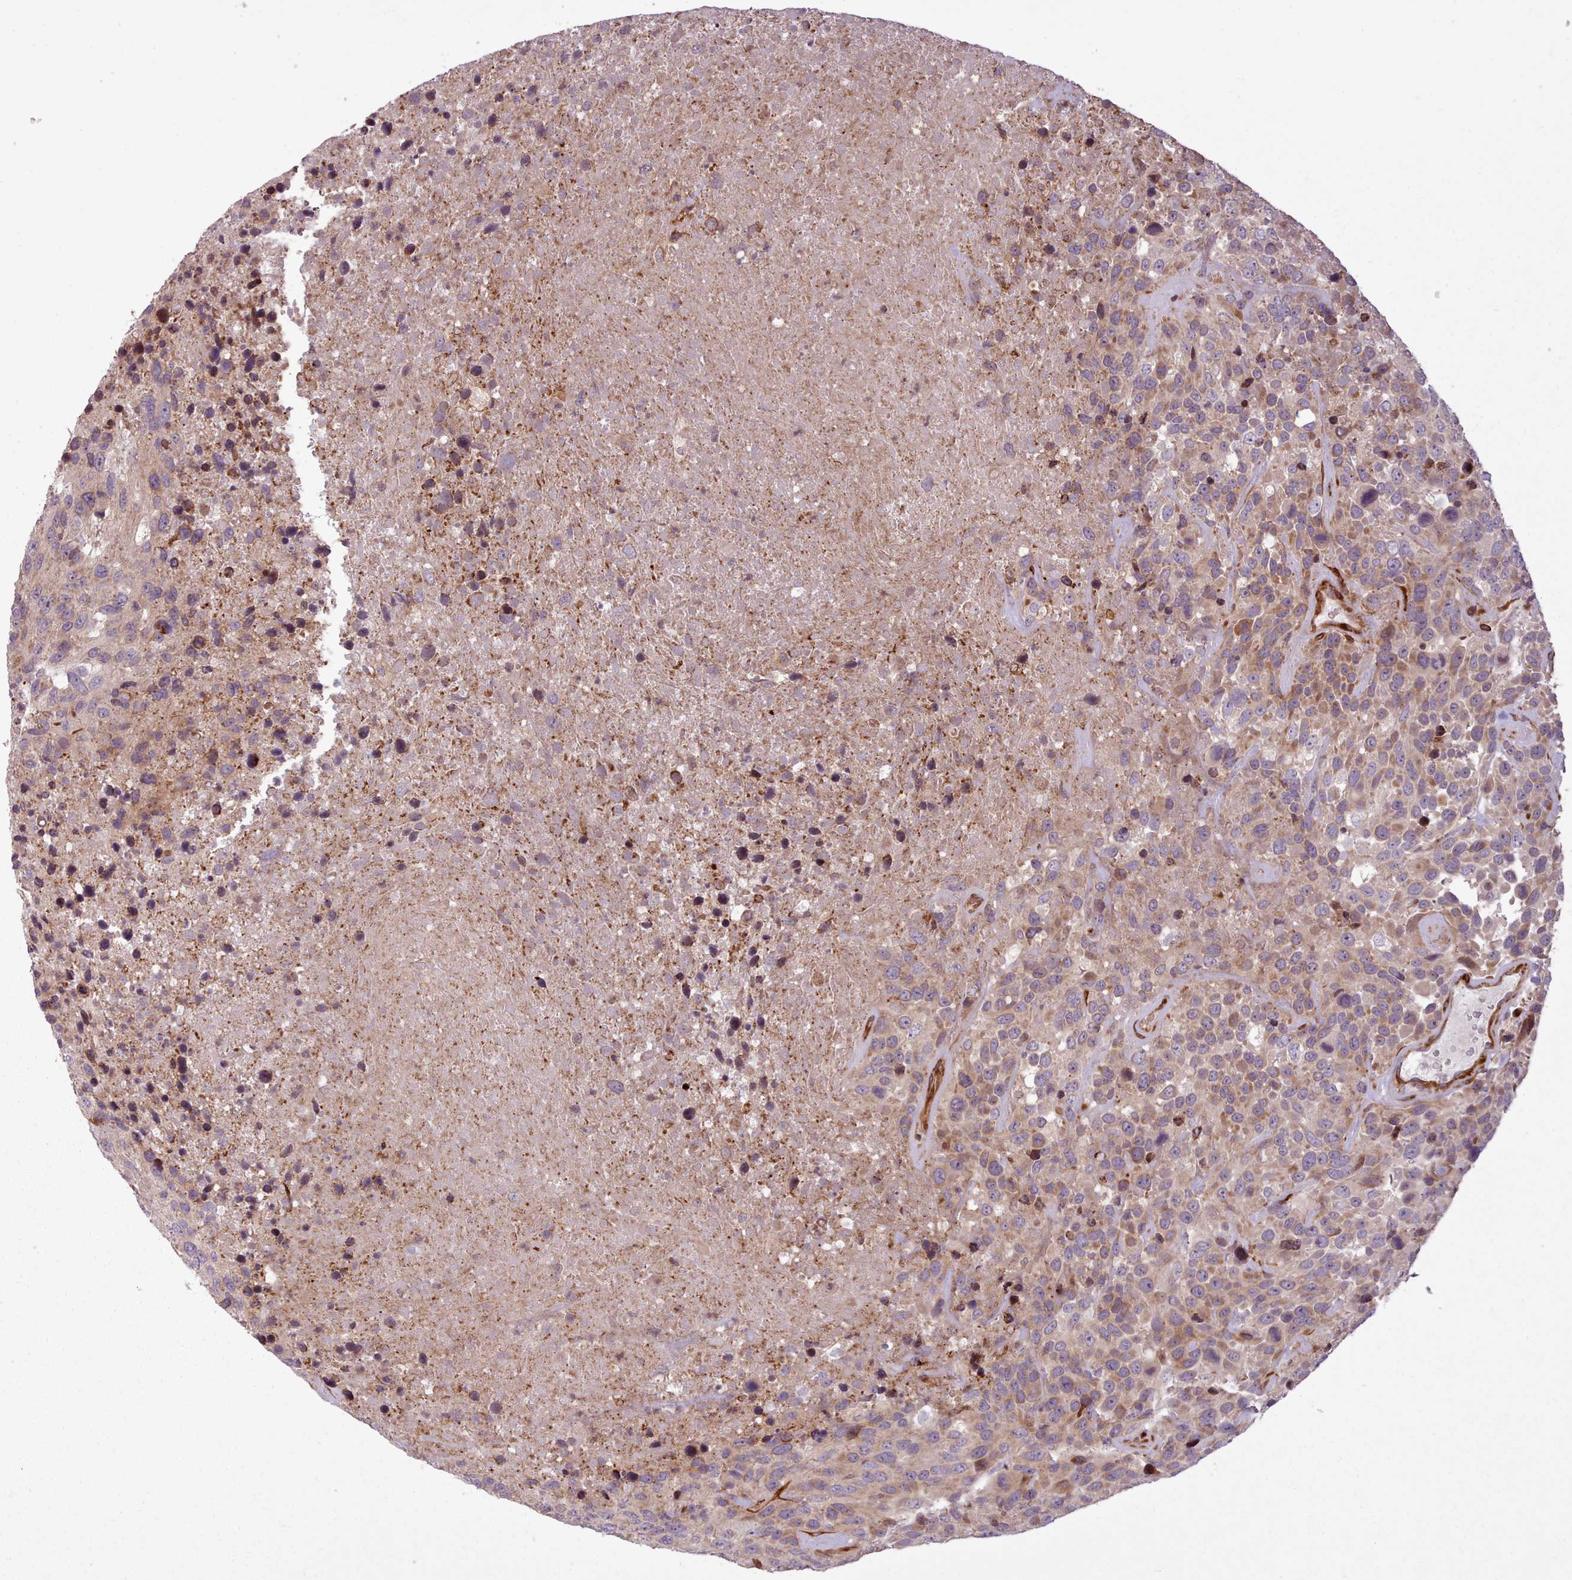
{"staining": {"intensity": "moderate", "quantity": "<25%", "location": "cytoplasmic/membranous"}, "tissue": "urothelial cancer", "cell_type": "Tumor cells", "image_type": "cancer", "snomed": [{"axis": "morphology", "description": "Urothelial carcinoma, High grade"}, {"axis": "topography", "description": "Urinary bladder"}], "caption": "Immunohistochemical staining of urothelial cancer demonstrates low levels of moderate cytoplasmic/membranous protein expression in approximately <25% of tumor cells.", "gene": "NLRP7", "patient": {"sex": "female", "age": 70}}